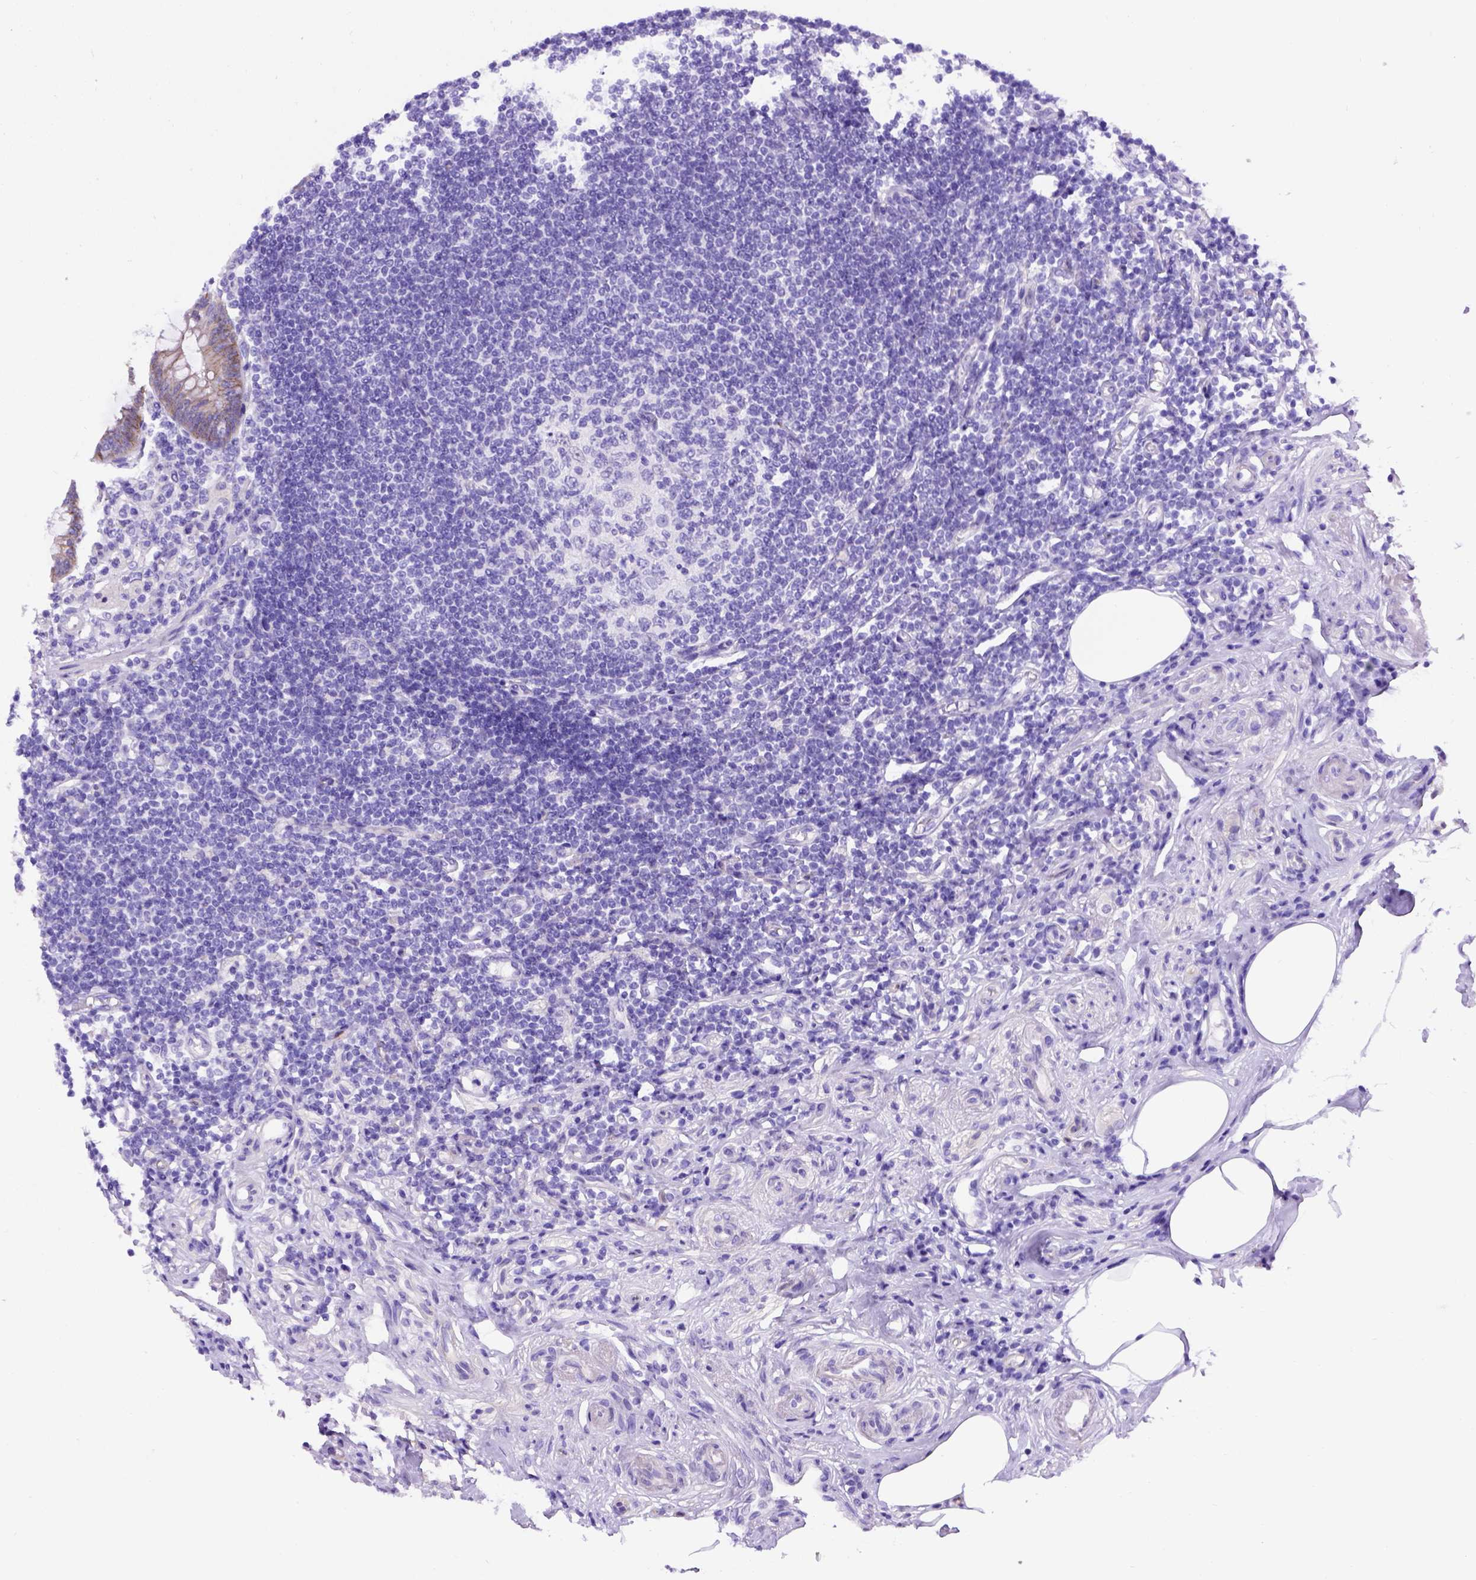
{"staining": {"intensity": "strong", "quantity": "25%-75%", "location": "cytoplasmic/membranous"}, "tissue": "appendix", "cell_type": "Glandular cells", "image_type": "normal", "snomed": [{"axis": "morphology", "description": "Normal tissue, NOS"}, {"axis": "topography", "description": "Appendix"}], "caption": "Protein staining of benign appendix exhibits strong cytoplasmic/membranous staining in approximately 25%-75% of glandular cells.", "gene": "ADAM12", "patient": {"sex": "female", "age": 57}}